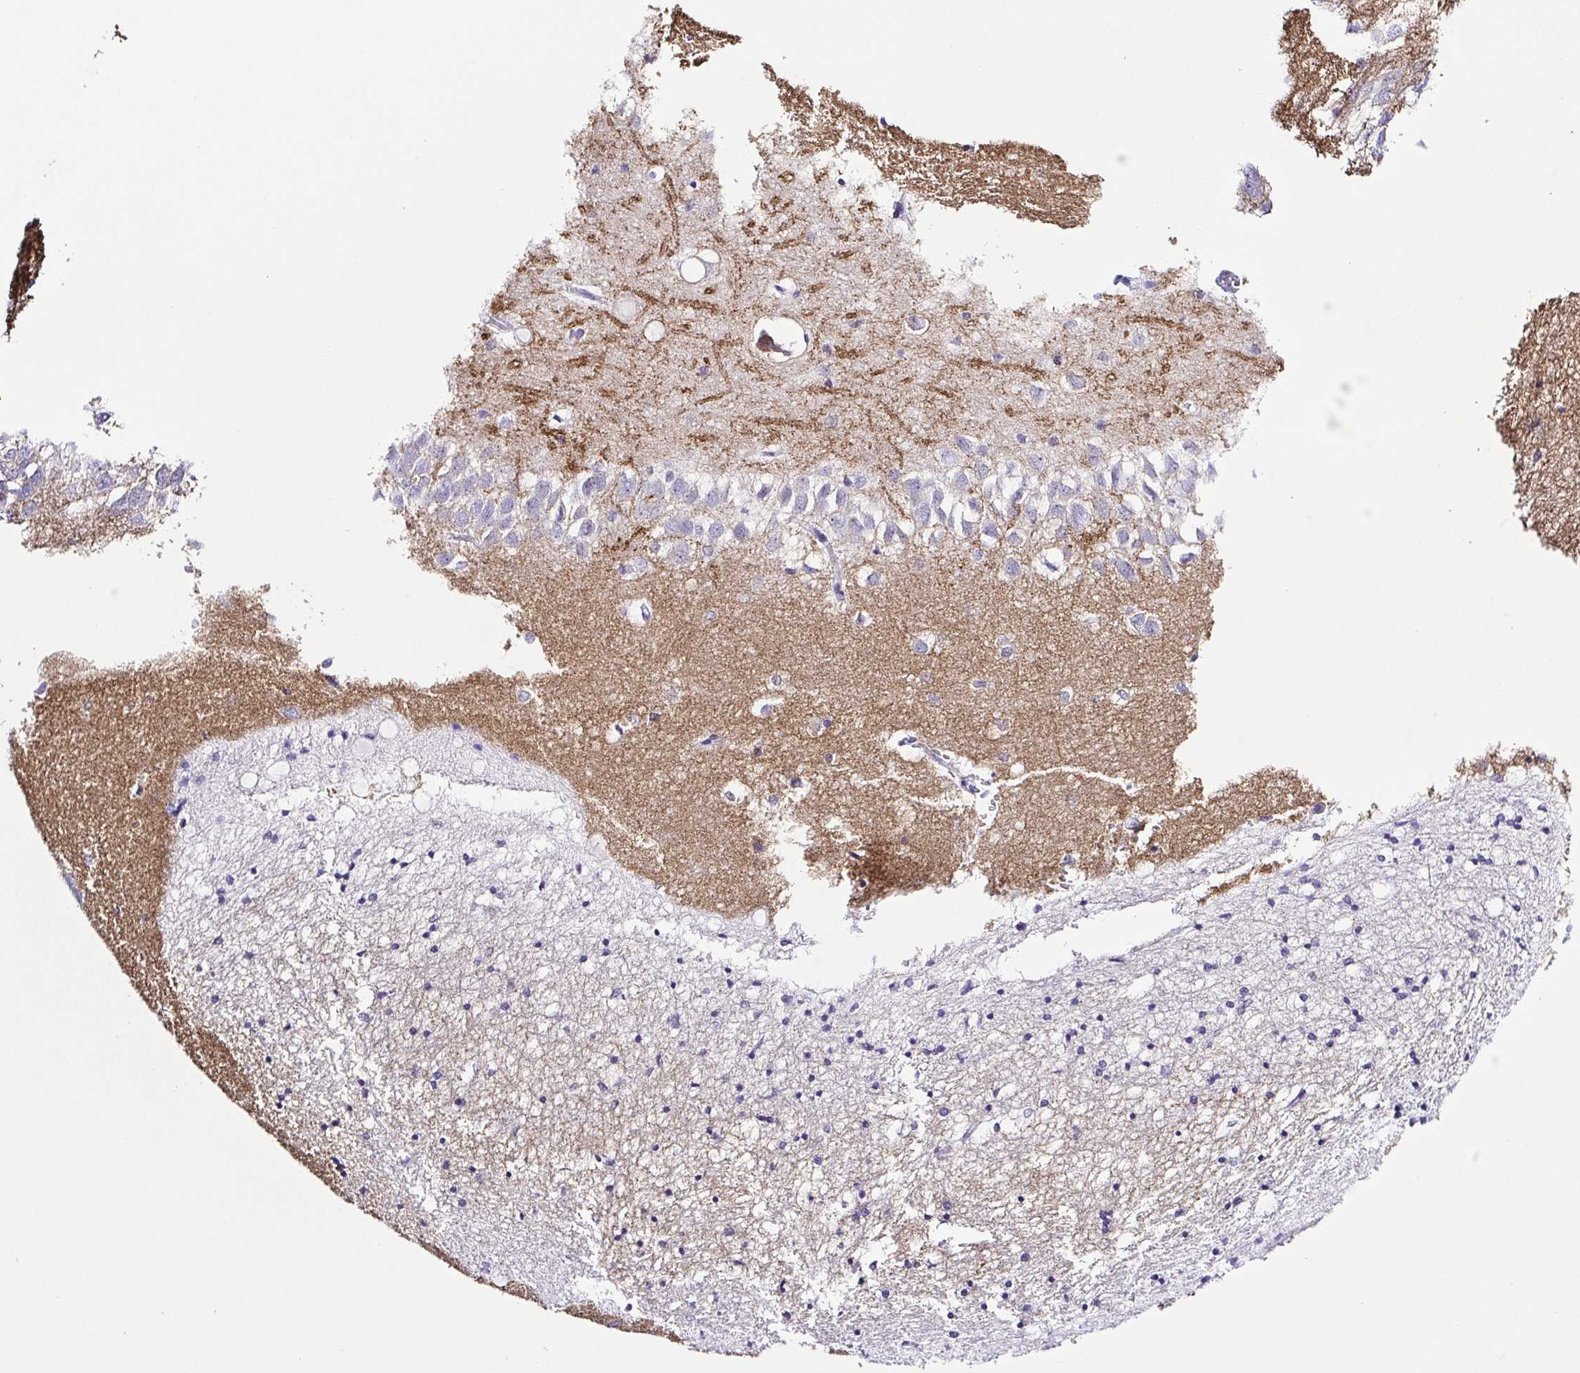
{"staining": {"intensity": "negative", "quantity": "none", "location": "none"}, "tissue": "hippocampus", "cell_type": "Glial cells", "image_type": "normal", "snomed": [{"axis": "morphology", "description": "Normal tissue, NOS"}, {"axis": "topography", "description": "Hippocampus"}], "caption": "Human hippocampus stained for a protein using immunohistochemistry (IHC) shows no staining in glial cells.", "gene": "SYNPR", "patient": {"sex": "male", "age": 58}}